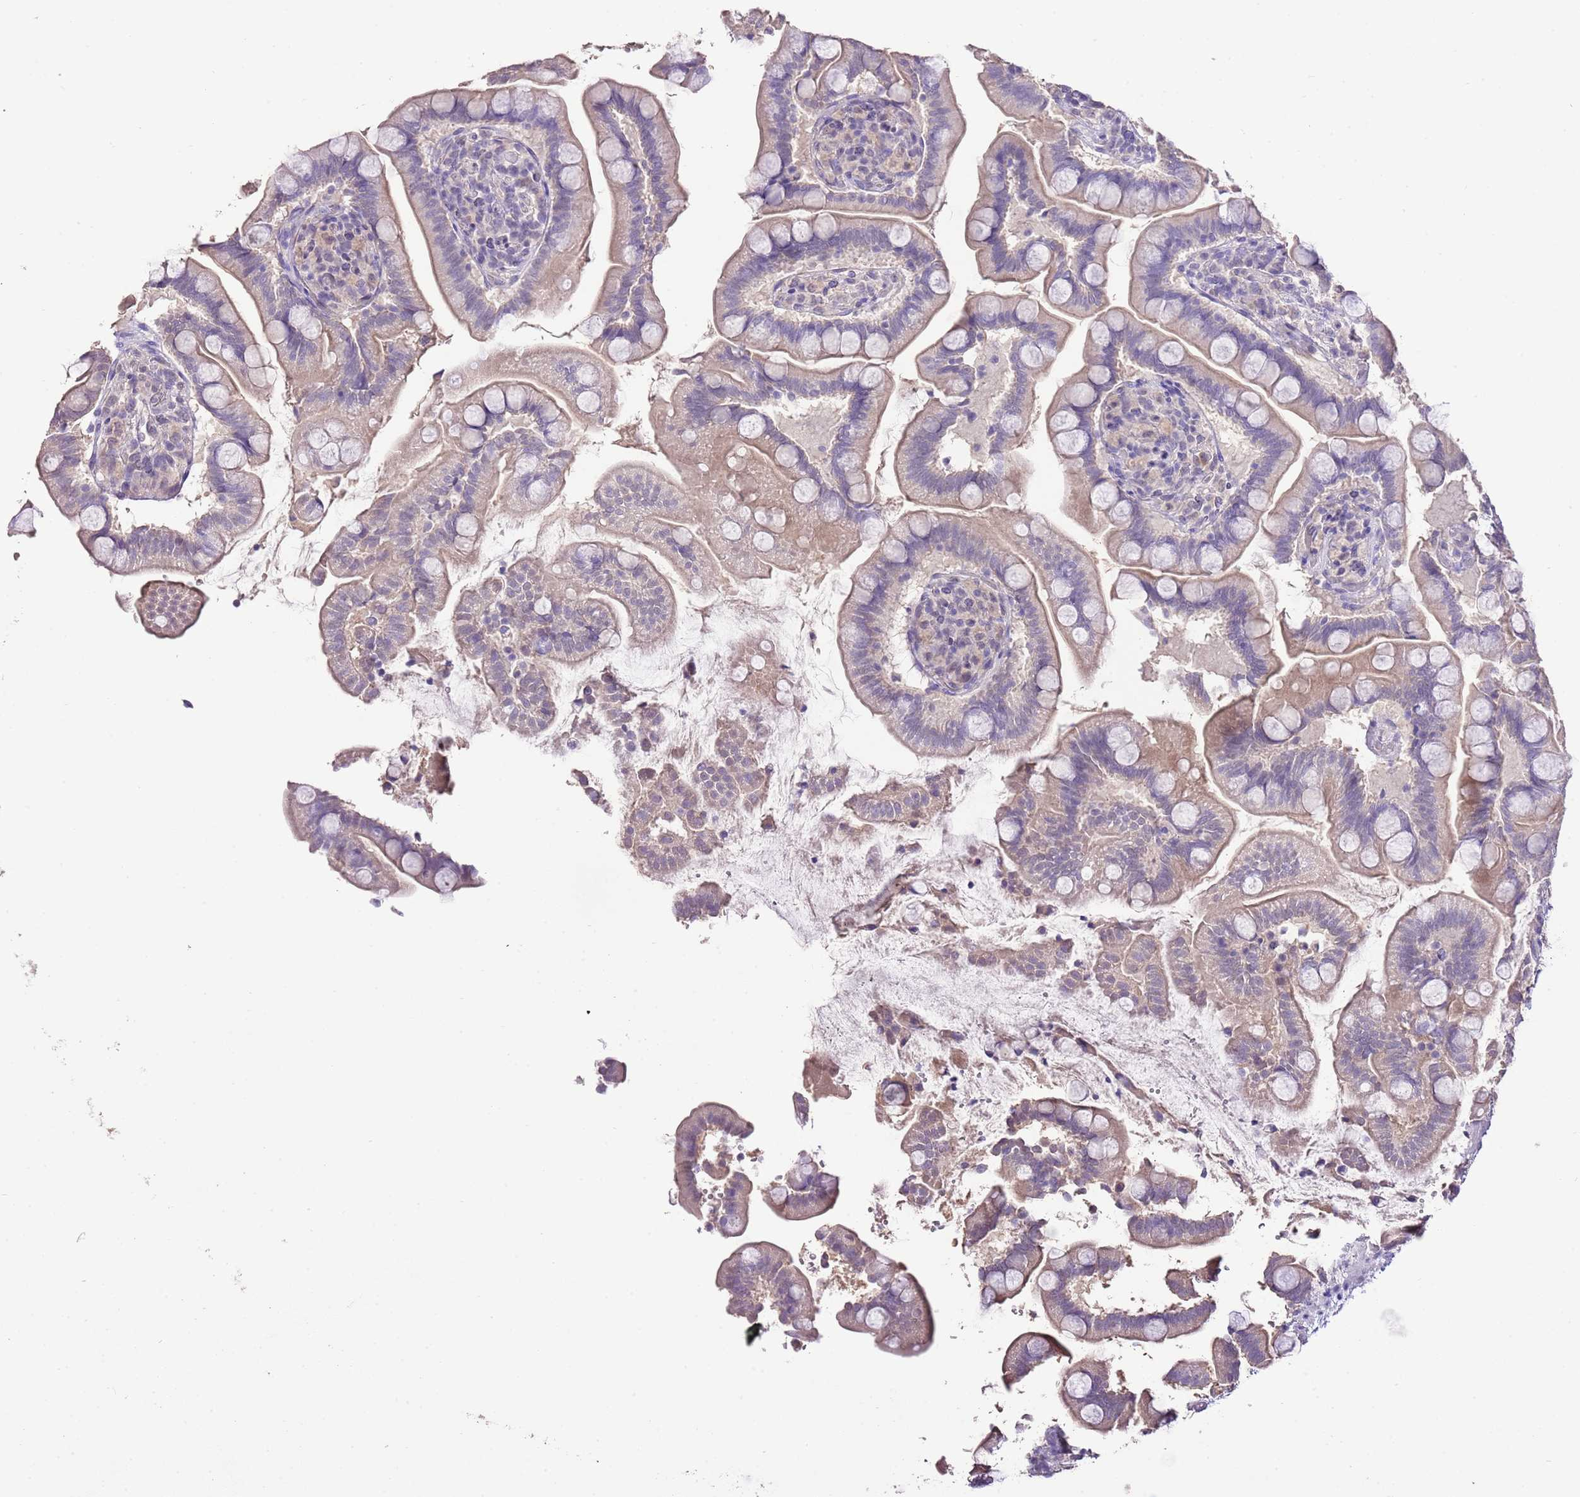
{"staining": {"intensity": "weak", "quantity": "25%-75%", "location": "cytoplasmic/membranous,nuclear"}, "tissue": "small intestine", "cell_type": "Glandular cells", "image_type": "normal", "snomed": [{"axis": "morphology", "description": "Normal tissue, NOS"}, {"axis": "topography", "description": "Small intestine"}], "caption": "IHC staining of unremarkable small intestine, which exhibits low levels of weak cytoplasmic/membranous,nuclear positivity in approximately 25%-75% of glandular cells indicating weak cytoplasmic/membranous,nuclear protein positivity. The staining was performed using DAB (3,3'-diaminobenzidine) (brown) for protein detection and nuclei were counterstained in hematoxylin (blue).", "gene": "IZUMO4", "patient": {"sex": "female", "age": 64}}